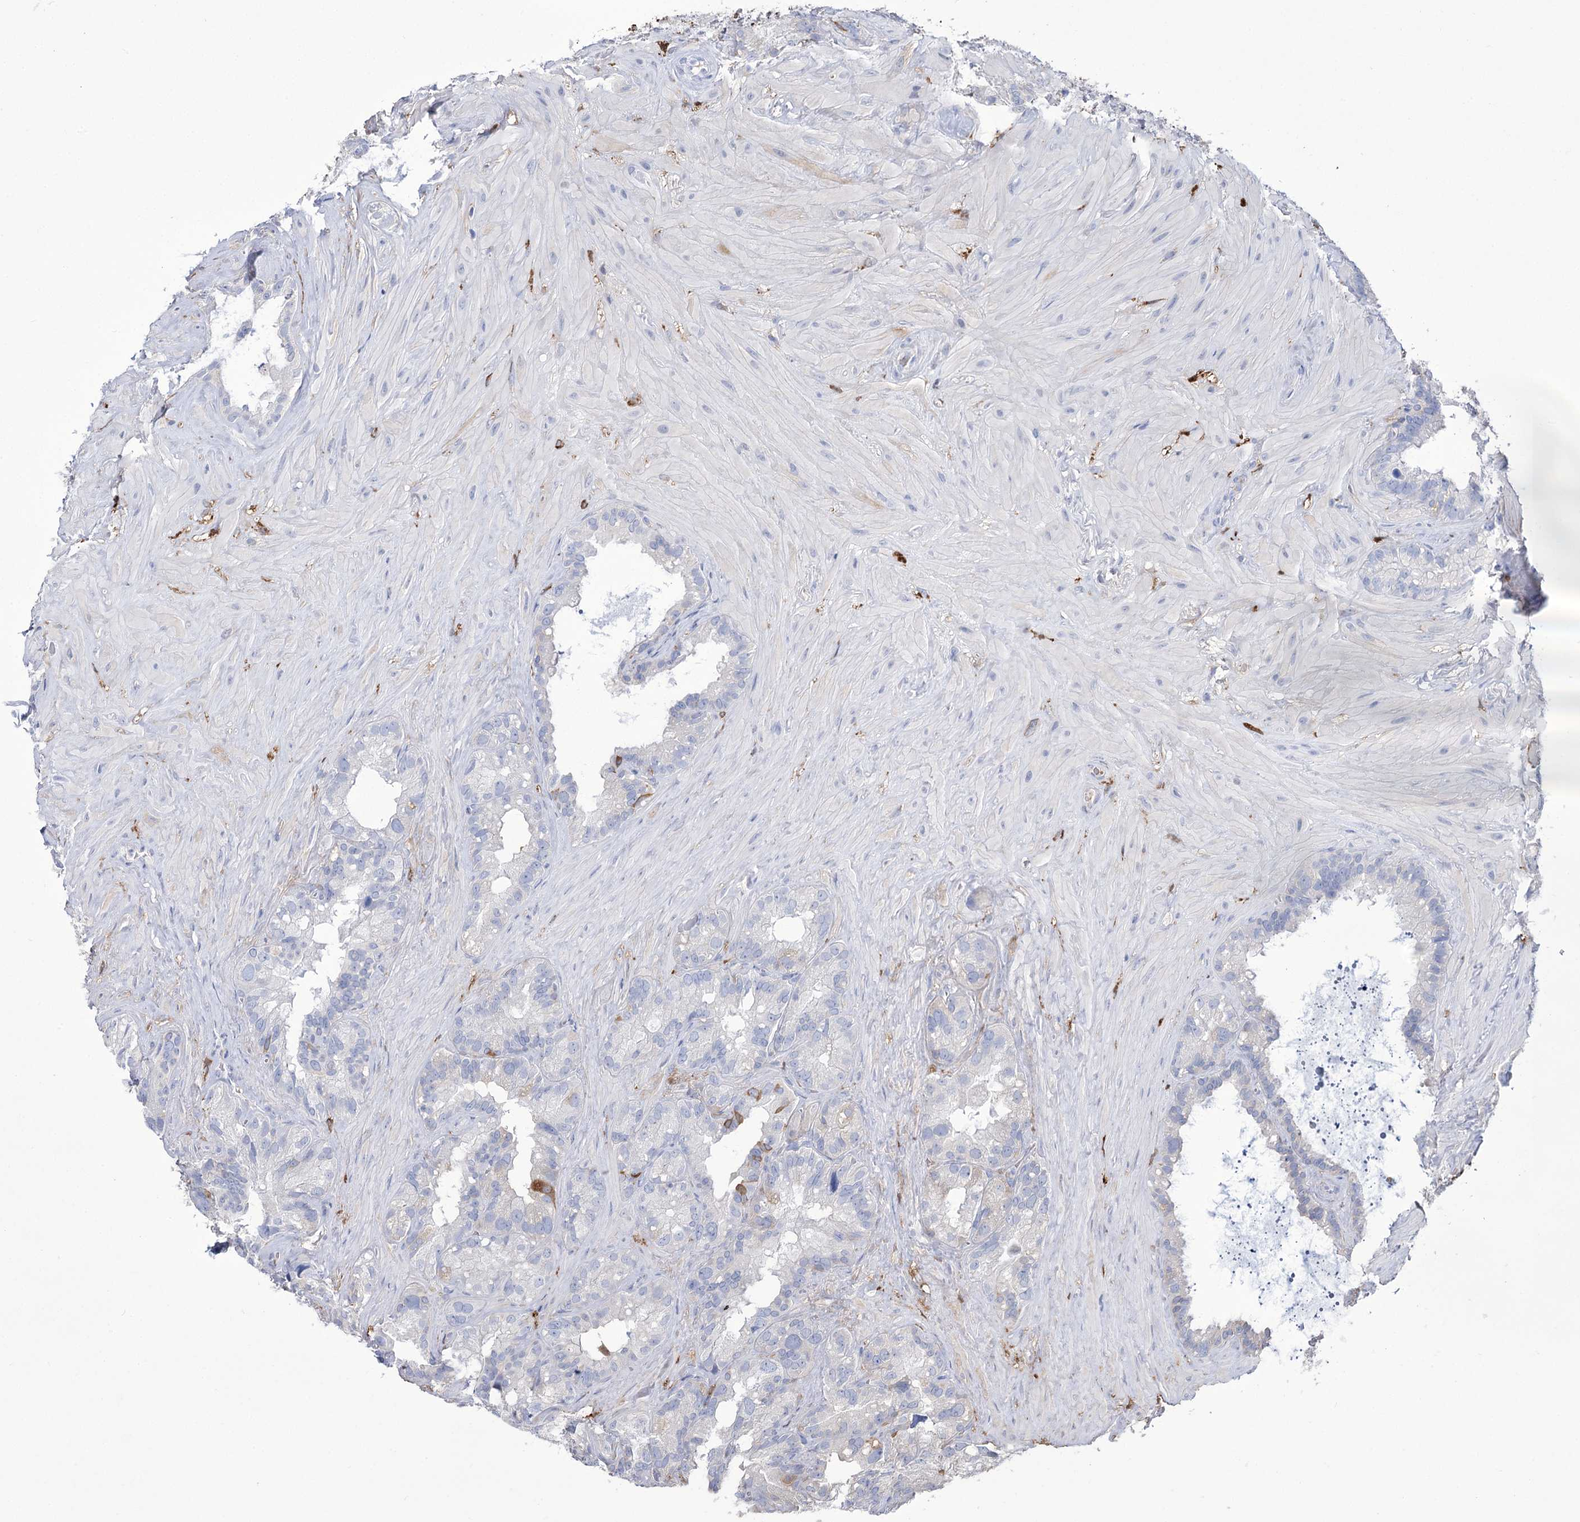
{"staining": {"intensity": "negative", "quantity": "none", "location": "none"}, "tissue": "seminal vesicle", "cell_type": "Glandular cells", "image_type": "normal", "snomed": [{"axis": "morphology", "description": "Normal tissue, NOS"}, {"axis": "topography", "description": "Prostate"}, {"axis": "topography", "description": "Seminal veicle"}], "caption": "Protein analysis of benign seminal vesicle demonstrates no significant positivity in glandular cells.", "gene": "ZNF622", "patient": {"sex": "male", "age": 68}}